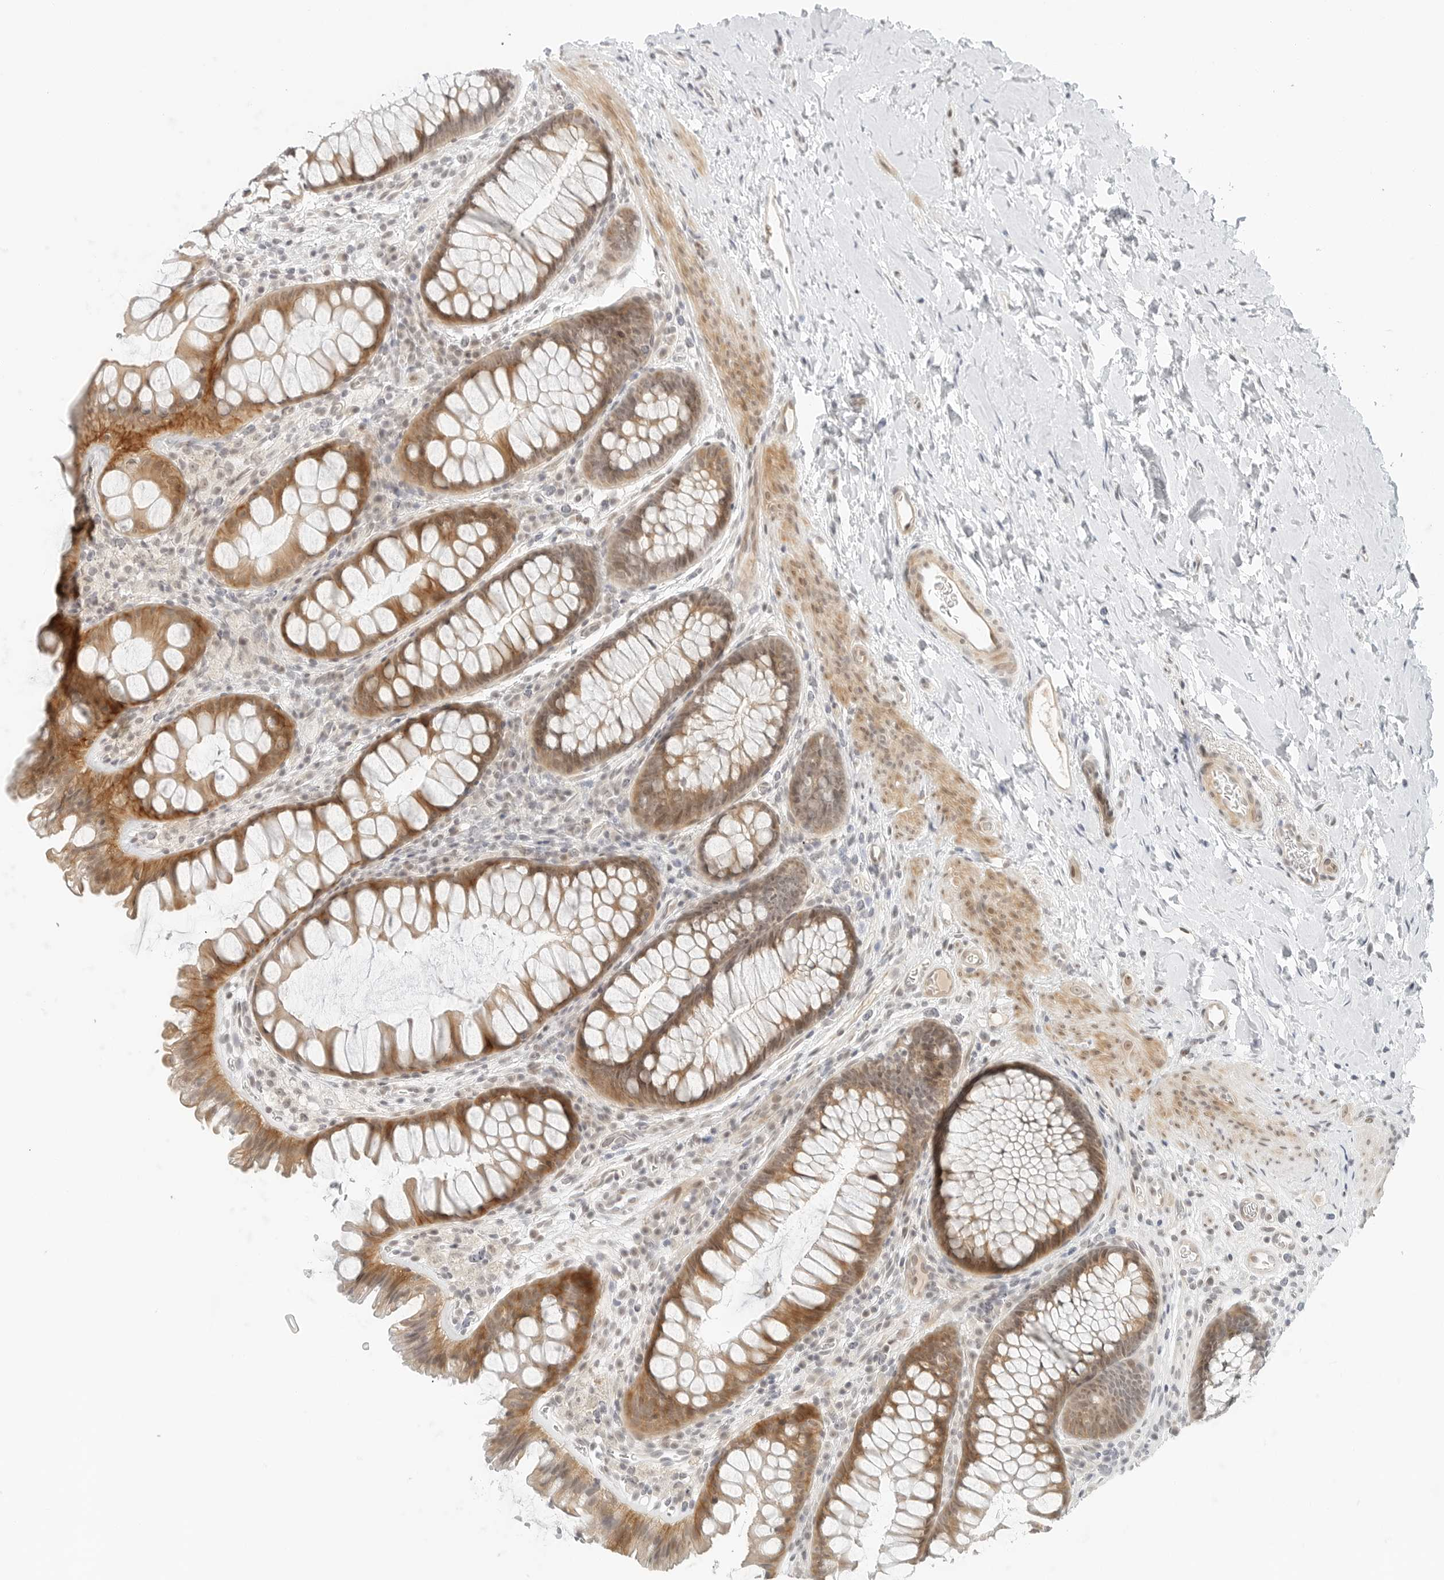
{"staining": {"intensity": "weak", "quantity": ">75%", "location": "cytoplasmic/membranous,nuclear"}, "tissue": "colon", "cell_type": "Endothelial cells", "image_type": "normal", "snomed": [{"axis": "morphology", "description": "Normal tissue, NOS"}, {"axis": "topography", "description": "Colon"}], "caption": "Immunohistochemical staining of unremarkable human colon exhibits weak cytoplasmic/membranous,nuclear protein staining in approximately >75% of endothelial cells. The staining was performed using DAB, with brown indicating positive protein expression. Nuclei are stained blue with hematoxylin.", "gene": "NEO1", "patient": {"sex": "female", "age": 62}}